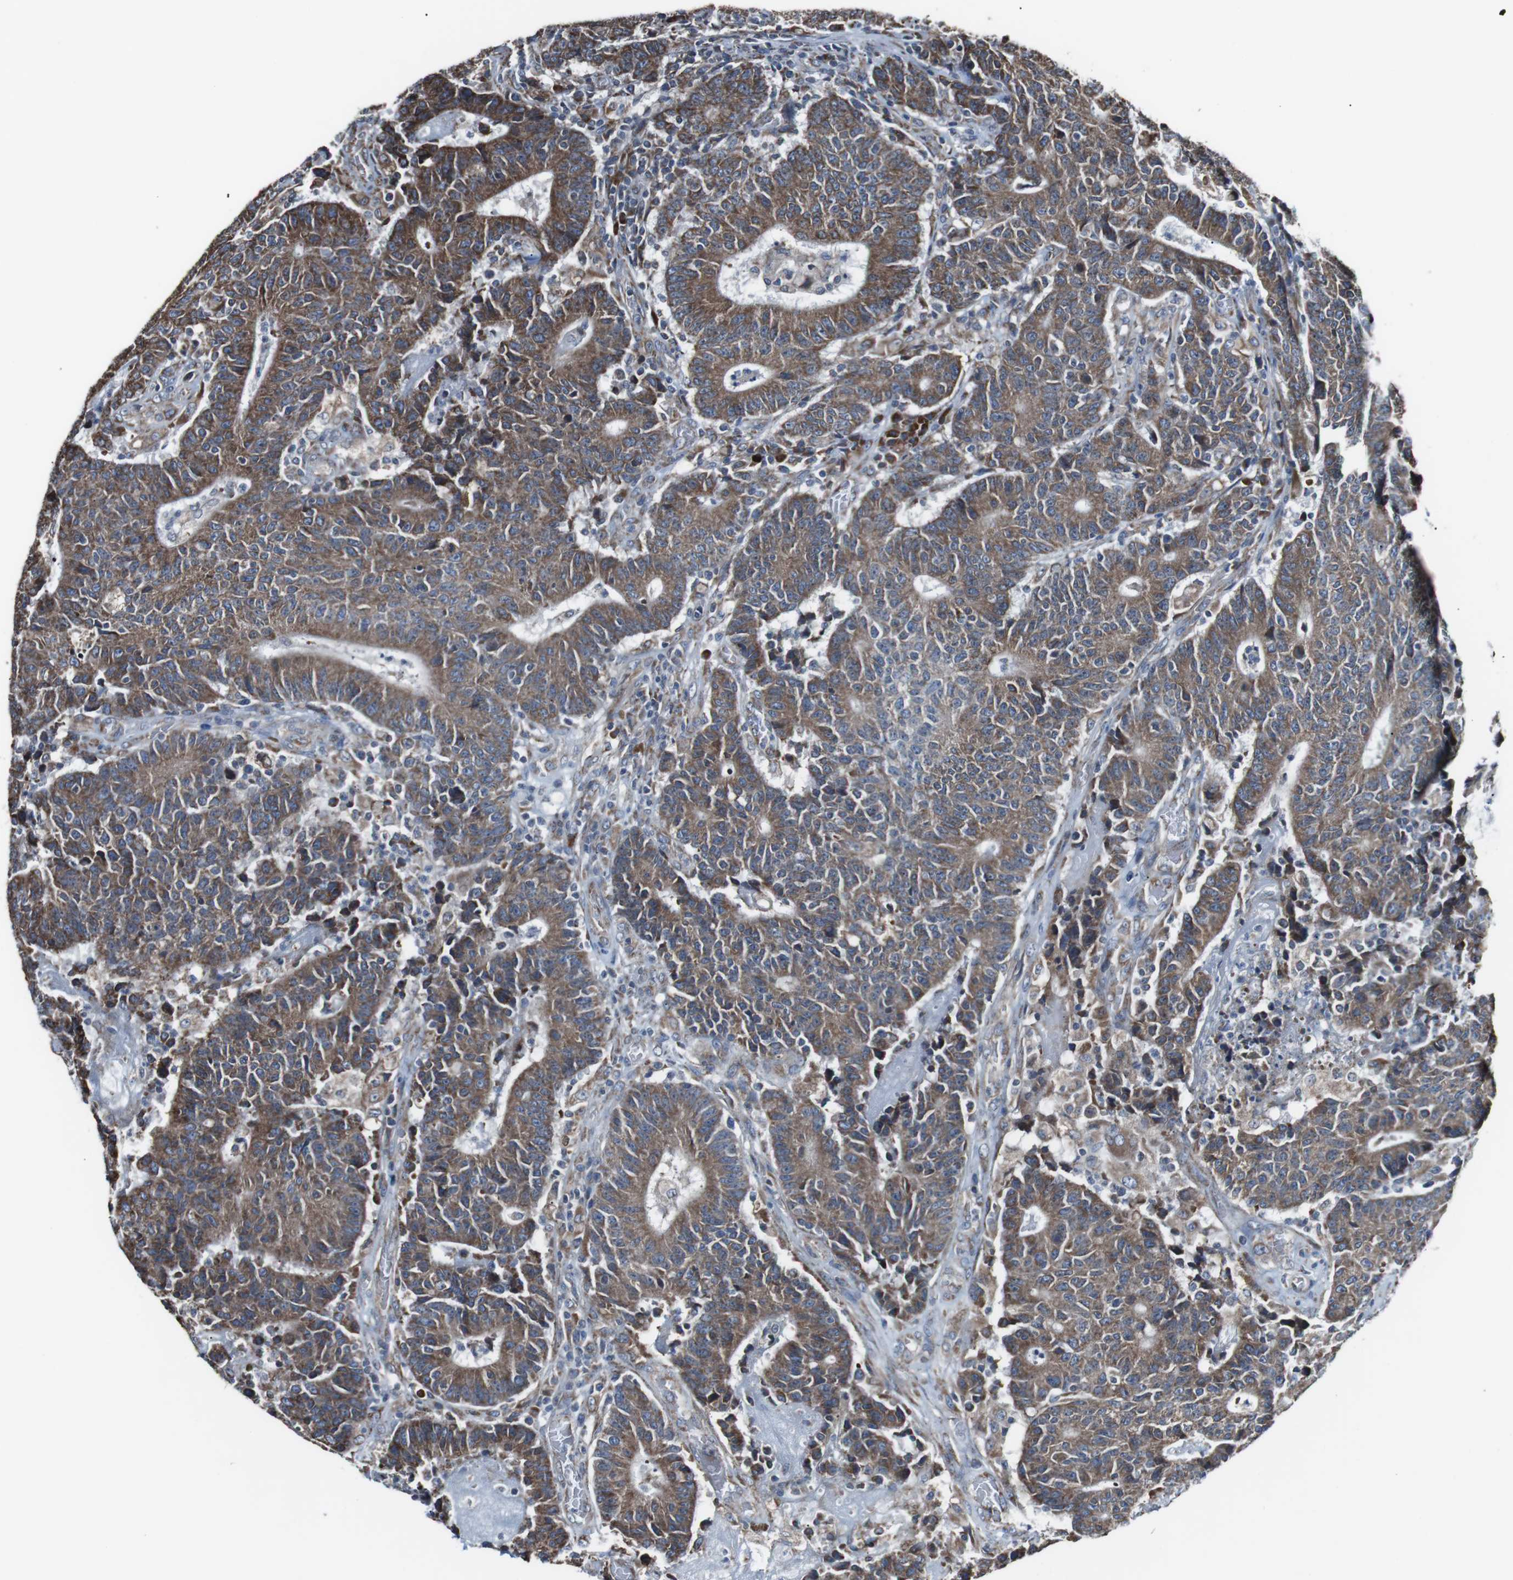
{"staining": {"intensity": "moderate", "quantity": ">75%", "location": "cytoplasmic/membranous"}, "tissue": "colorectal cancer", "cell_type": "Tumor cells", "image_type": "cancer", "snomed": [{"axis": "morphology", "description": "Normal tissue, NOS"}, {"axis": "morphology", "description": "Adenocarcinoma, NOS"}, {"axis": "topography", "description": "Colon"}], "caption": "Immunohistochemical staining of human colorectal cancer exhibits moderate cytoplasmic/membranous protein staining in about >75% of tumor cells.", "gene": "CISD2", "patient": {"sex": "female", "age": 75}}